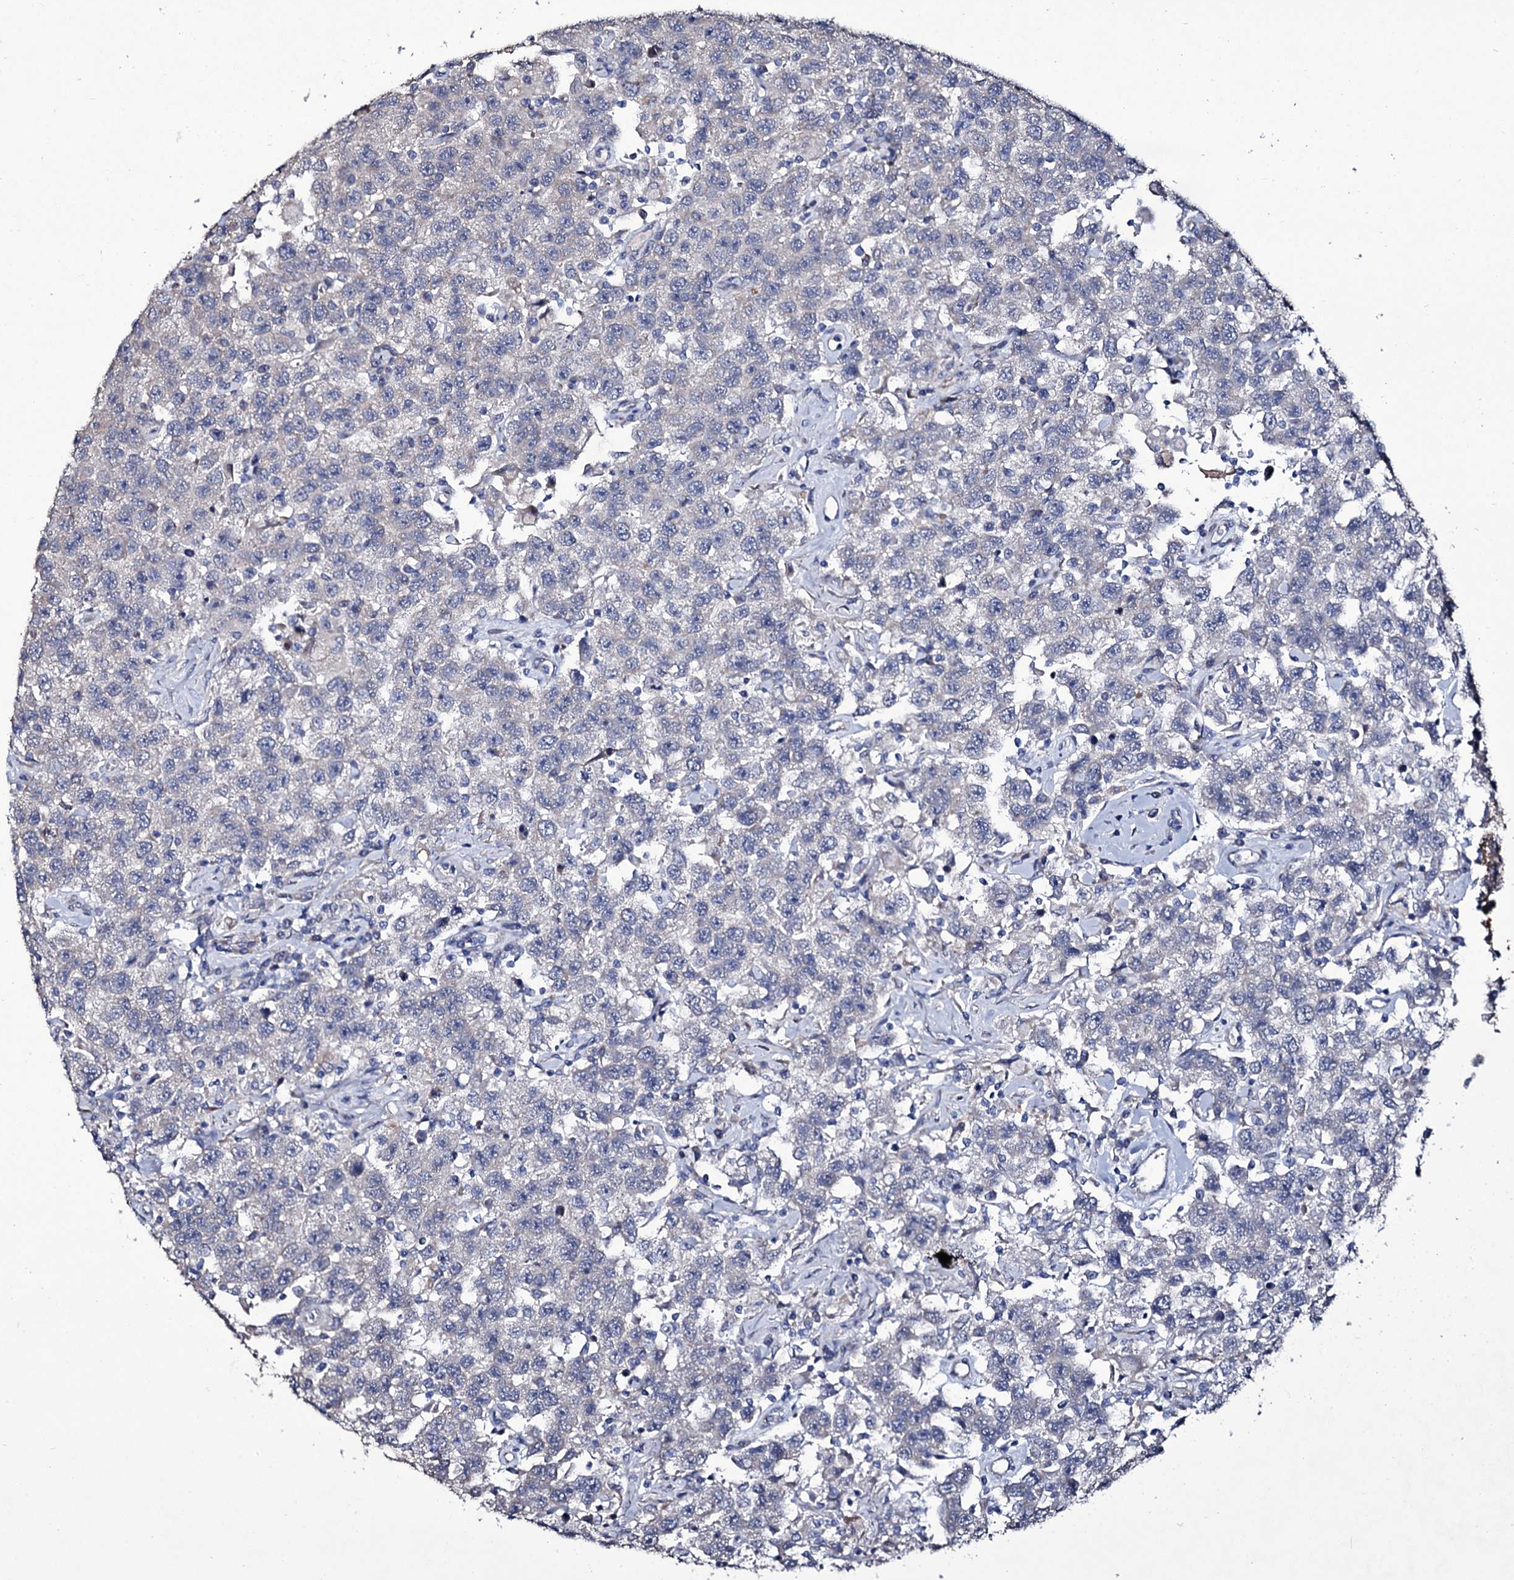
{"staining": {"intensity": "negative", "quantity": "none", "location": "none"}, "tissue": "testis cancer", "cell_type": "Tumor cells", "image_type": "cancer", "snomed": [{"axis": "morphology", "description": "Seminoma, NOS"}, {"axis": "topography", "description": "Testis"}], "caption": "Immunohistochemistry (IHC) histopathology image of neoplastic tissue: human seminoma (testis) stained with DAB exhibits no significant protein positivity in tumor cells.", "gene": "TUBGCP5", "patient": {"sex": "male", "age": 41}}